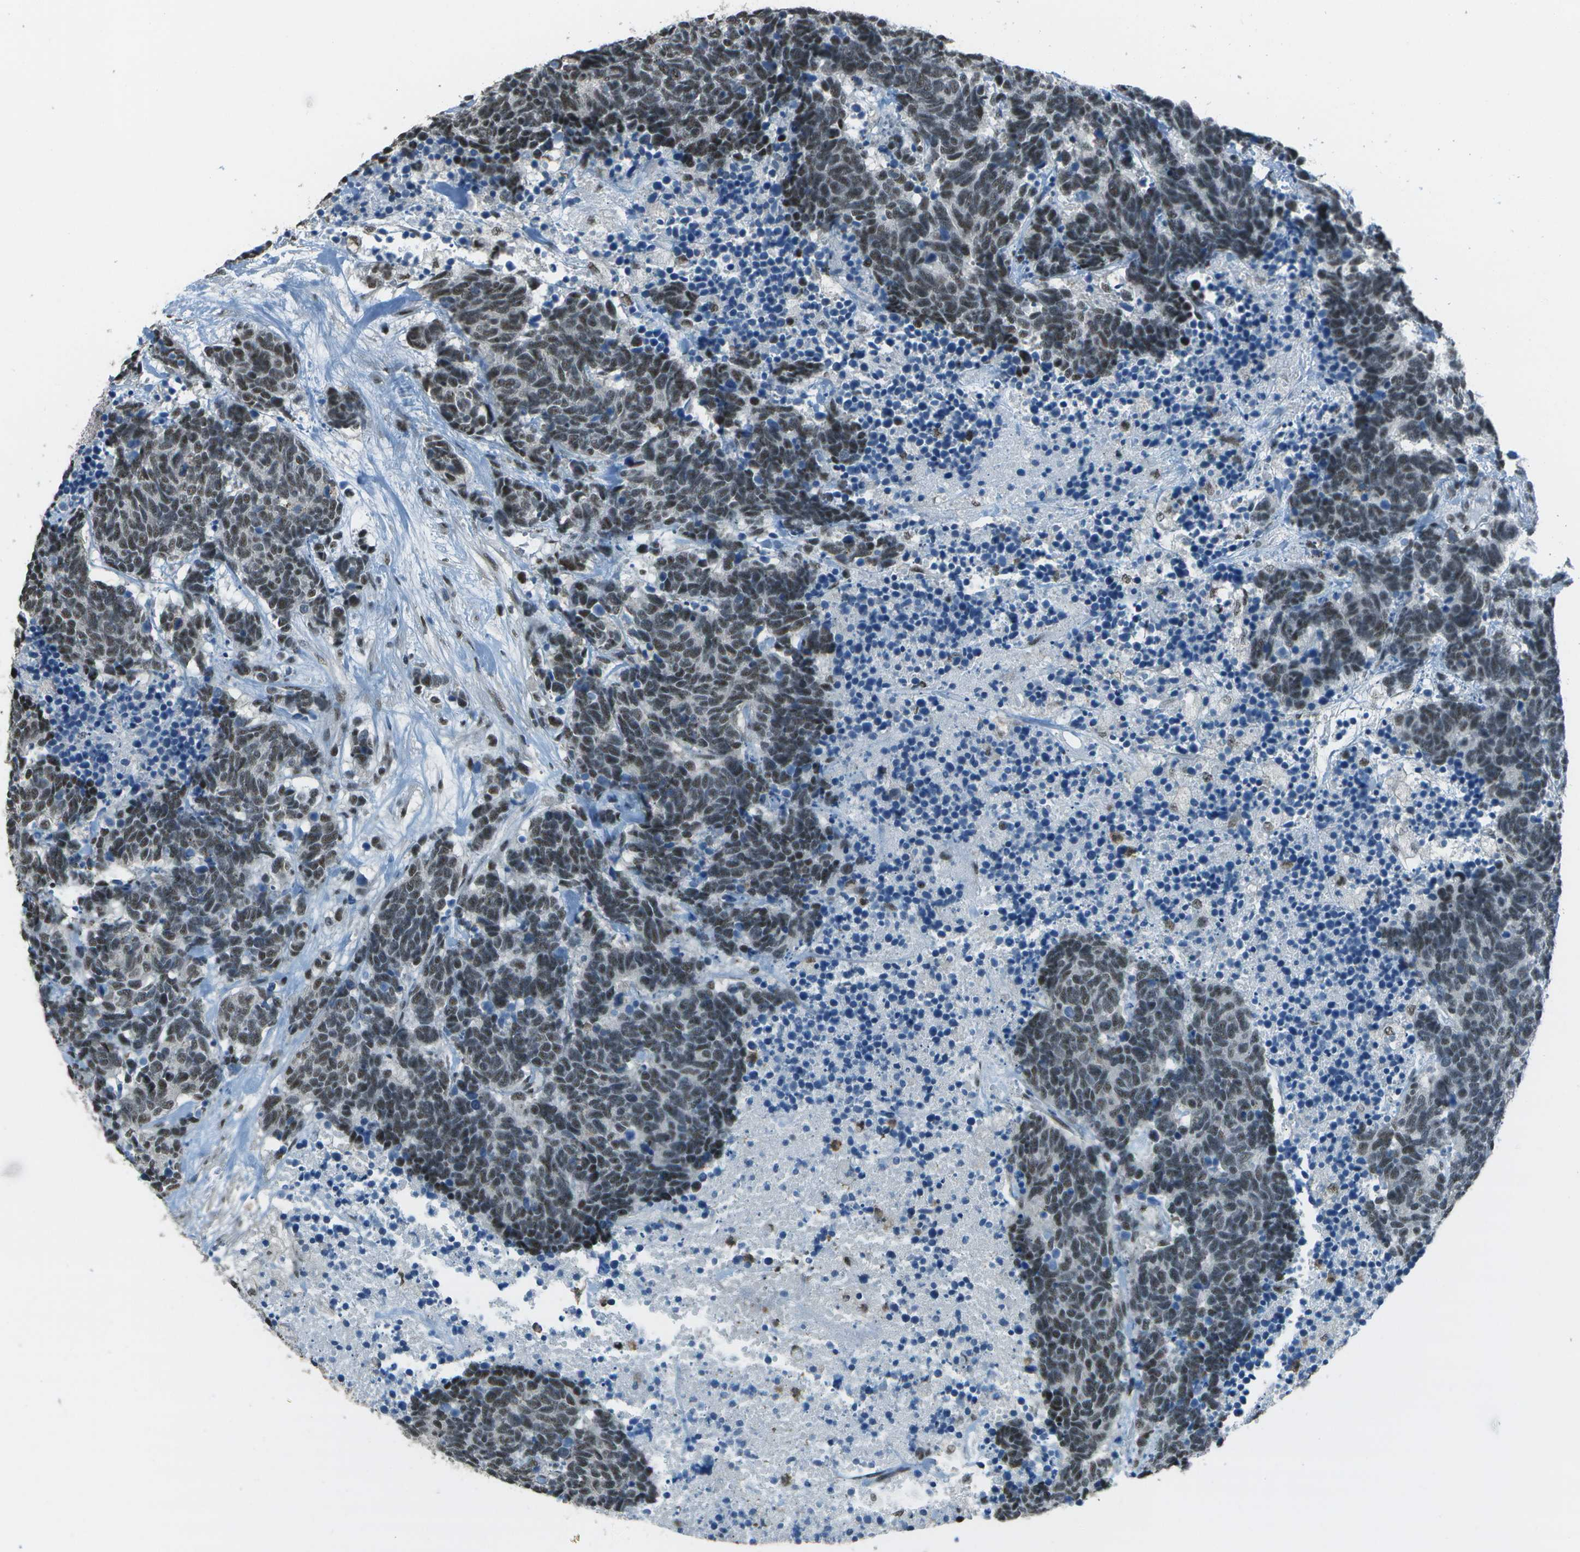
{"staining": {"intensity": "moderate", "quantity": ">75%", "location": "nuclear"}, "tissue": "carcinoid", "cell_type": "Tumor cells", "image_type": "cancer", "snomed": [{"axis": "morphology", "description": "Carcinoma, NOS"}, {"axis": "morphology", "description": "Carcinoid, malignant, NOS"}, {"axis": "topography", "description": "Urinary bladder"}], "caption": "Moderate nuclear protein positivity is seen in approximately >75% of tumor cells in carcinoid (malignant).", "gene": "DEPDC1", "patient": {"sex": "male", "age": 57}}